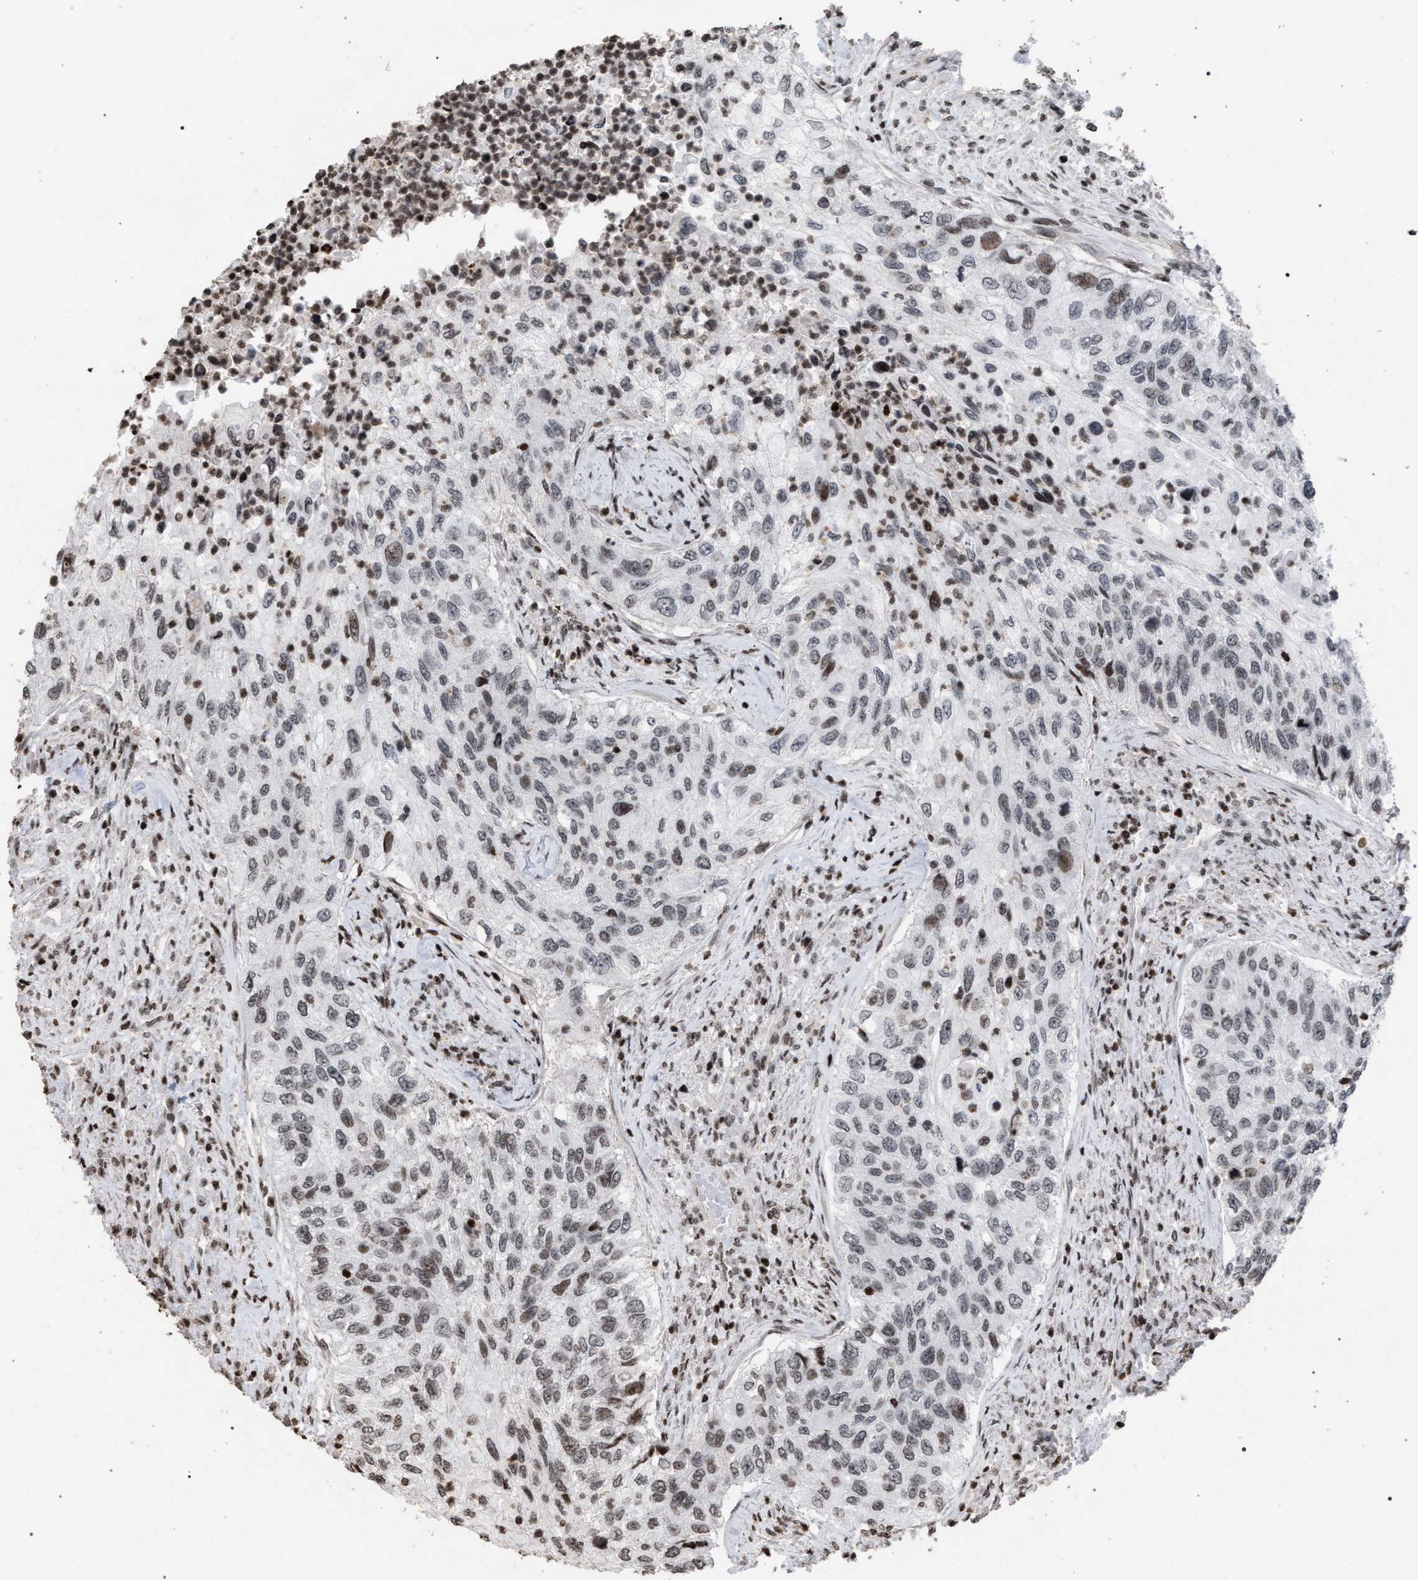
{"staining": {"intensity": "moderate", "quantity": "25%-75%", "location": "nuclear"}, "tissue": "urothelial cancer", "cell_type": "Tumor cells", "image_type": "cancer", "snomed": [{"axis": "morphology", "description": "Urothelial carcinoma, High grade"}, {"axis": "topography", "description": "Urinary bladder"}], "caption": "Urothelial cancer stained with DAB (3,3'-diaminobenzidine) IHC shows medium levels of moderate nuclear staining in about 25%-75% of tumor cells.", "gene": "FOXD3", "patient": {"sex": "female", "age": 60}}